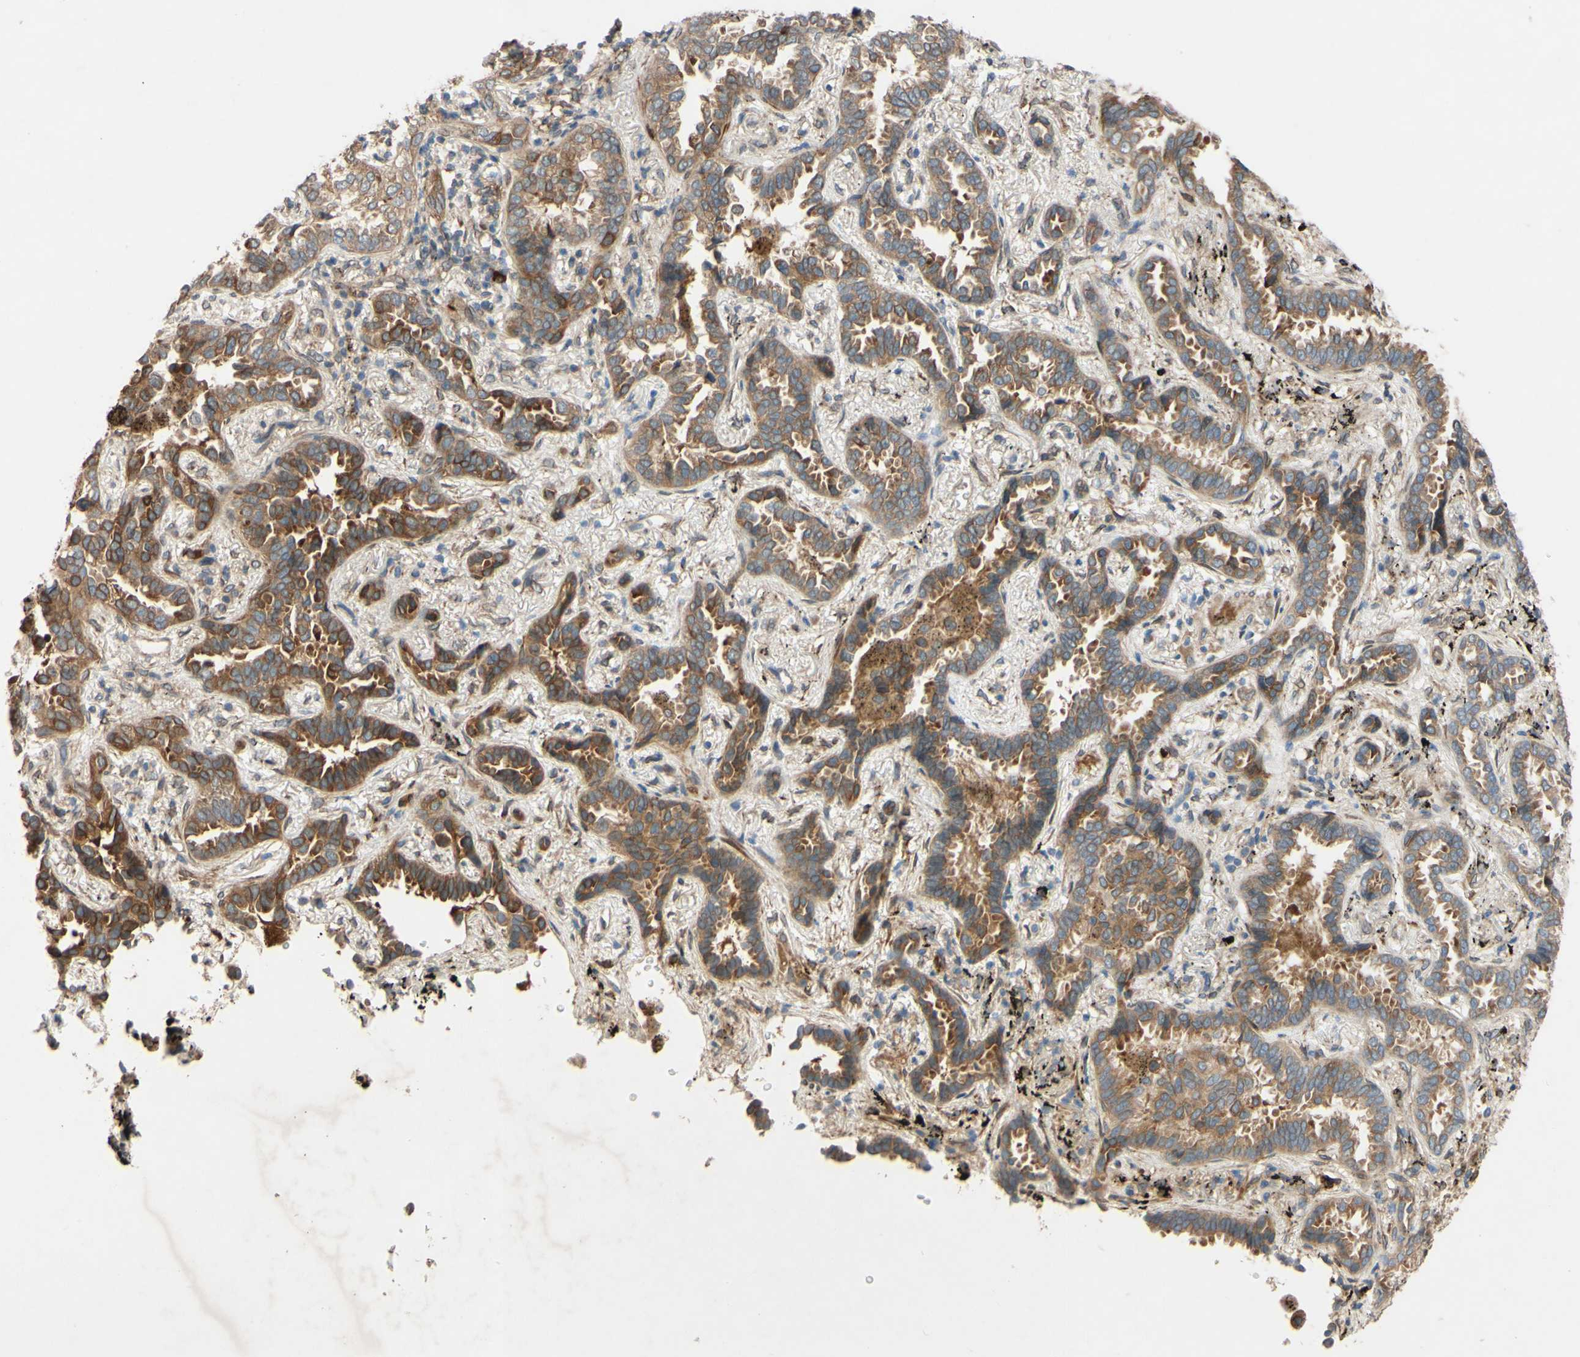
{"staining": {"intensity": "moderate", "quantity": "25%-75%", "location": "cytoplasmic/membranous,nuclear"}, "tissue": "lung cancer", "cell_type": "Tumor cells", "image_type": "cancer", "snomed": [{"axis": "morphology", "description": "Normal tissue, NOS"}, {"axis": "morphology", "description": "Adenocarcinoma, NOS"}, {"axis": "topography", "description": "Lung"}], "caption": "Moderate cytoplasmic/membranous and nuclear protein staining is present in about 25%-75% of tumor cells in adenocarcinoma (lung).", "gene": "PTPRU", "patient": {"sex": "male", "age": 59}}